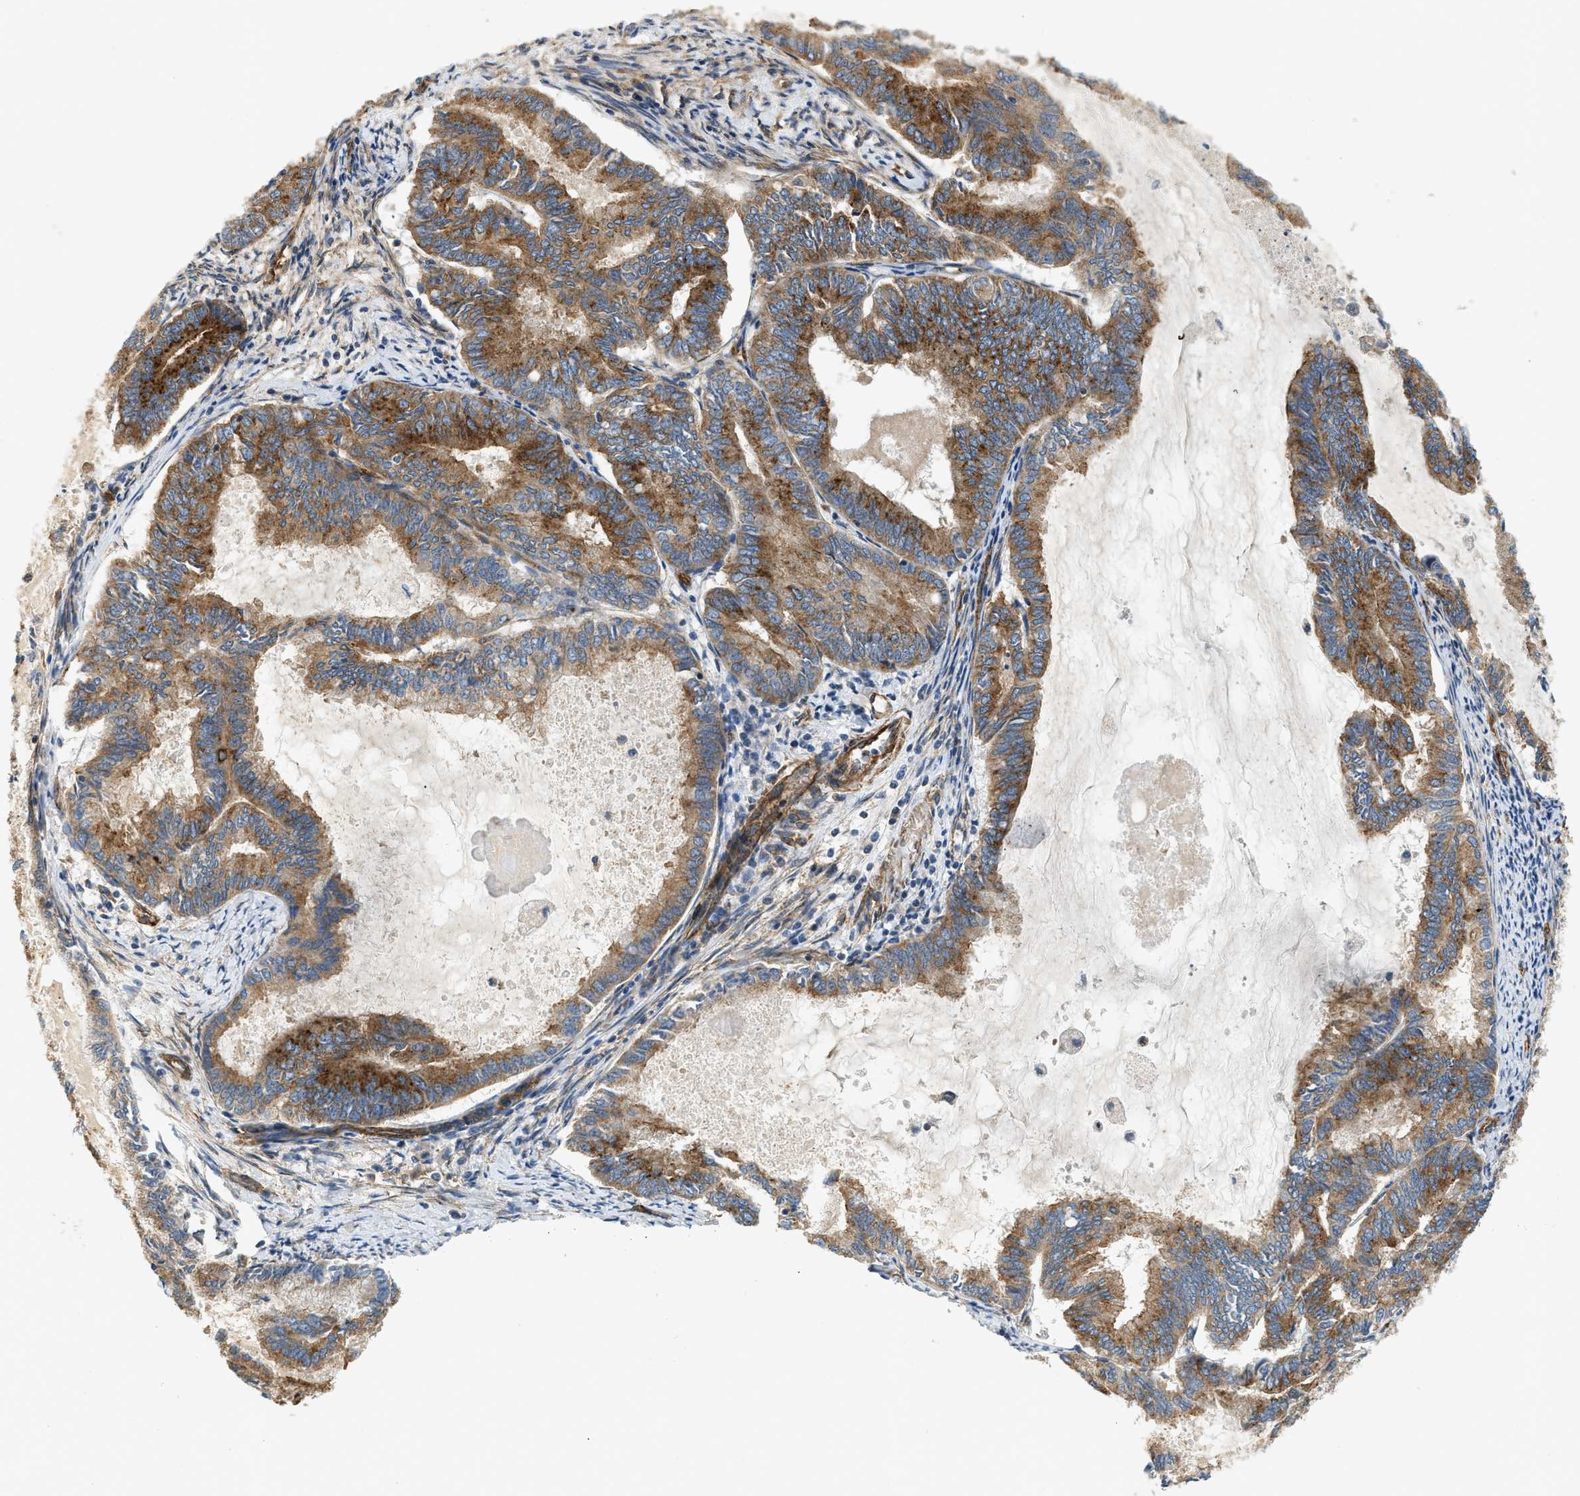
{"staining": {"intensity": "moderate", "quantity": ">75%", "location": "cytoplasmic/membranous"}, "tissue": "endometrial cancer", "cell_type": "Tumor cells", "image_type": "cancer", "snomed": [{"axis": "morphology", "description": "Adenocarcinoma, NOS"}, {"axis": "topography", "description": "Endometrium"}], "caption": "Endometrial cancer tissue reveals moderate cytoplasmic/membranous staining in about >75% of tumor cells, visualized by immunohistochemistry.", "gene": "HIP1", "patient": {"sex": "female", "age": 86}}